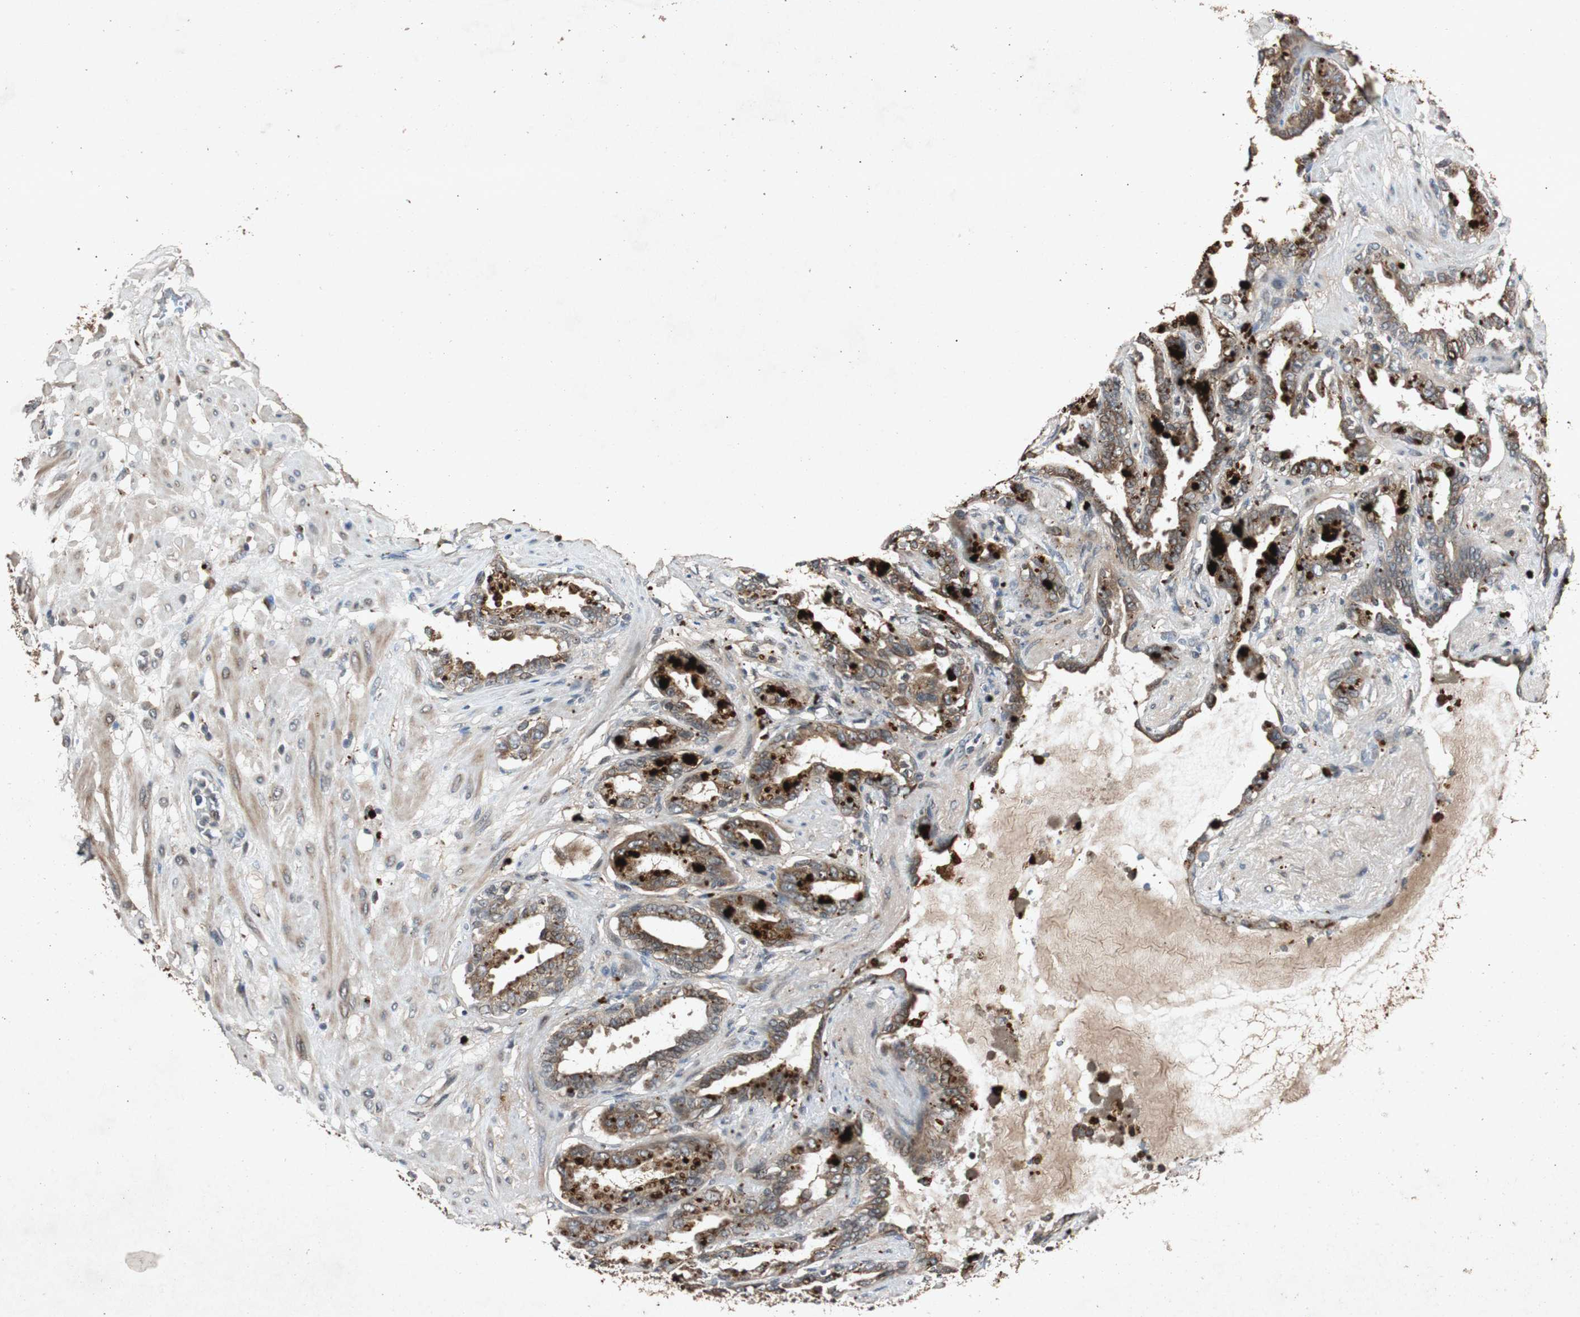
{"staining": {"intensity": "strong", "quantity": ">75%", "location": "cytoplasmic/membranous"}, "tissue": "seminal vesicle", "cell_type": "Glandular cells", "image_type": "normal", "snomed": [{"axis": "morphology", "description": "Normal tissue, NOS"}, {"axis": "topography", "description": "Seminal veicle"}], "caption": "The immunohistochemical stain highlights strong cytoplasmic/membranous positivity in glandular cells of normal seminal vesicle. (DAB (3,3'-diaminobenzidine) IHC, brown staining for protein, blue staining for nuclei).", "gene": "SLIT2", "patient": {"sex": "male", "age": 61}}